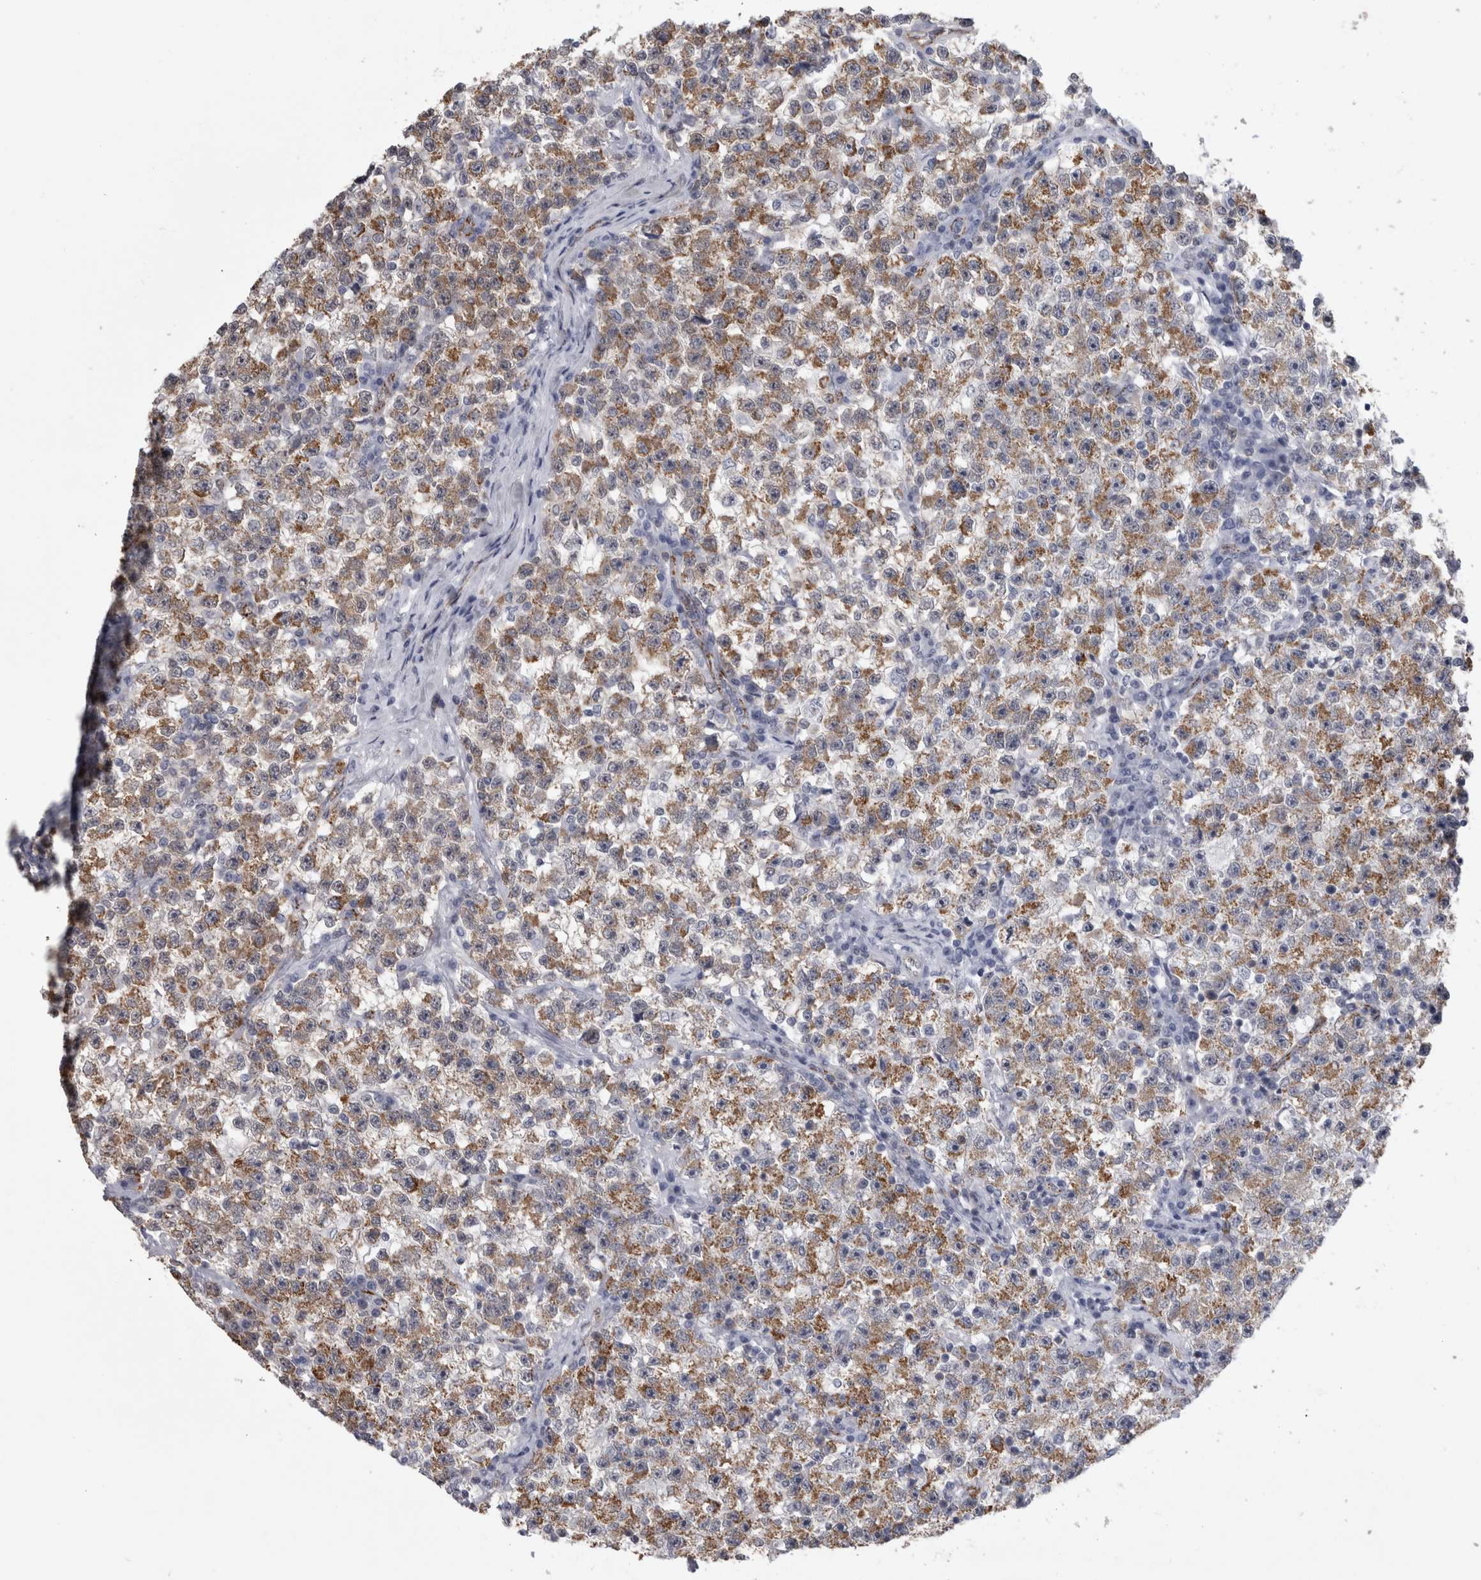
{"staining": {"intensity": "moderate", "quantity": ">75%", "location": "cytoplasmic/membranous"}, "tissue": "testis cancer", "cell_type": "Tumor cells", "image_type": "cancer", "snomed": [{"axis": "morphology", "description": "Seminoma, NOS"}, {"axis": "topography", "description": "Testis"}], "caption": "Tumor cells demonstrate moderate cytoplasmic/membranous staining in approximately >75% of cells in testis seminoma. (Brightfield microscopy of DAB IHC at high magnification).", "gene": "ACOT7", "patient": {"sex": "male", "age": 22}}